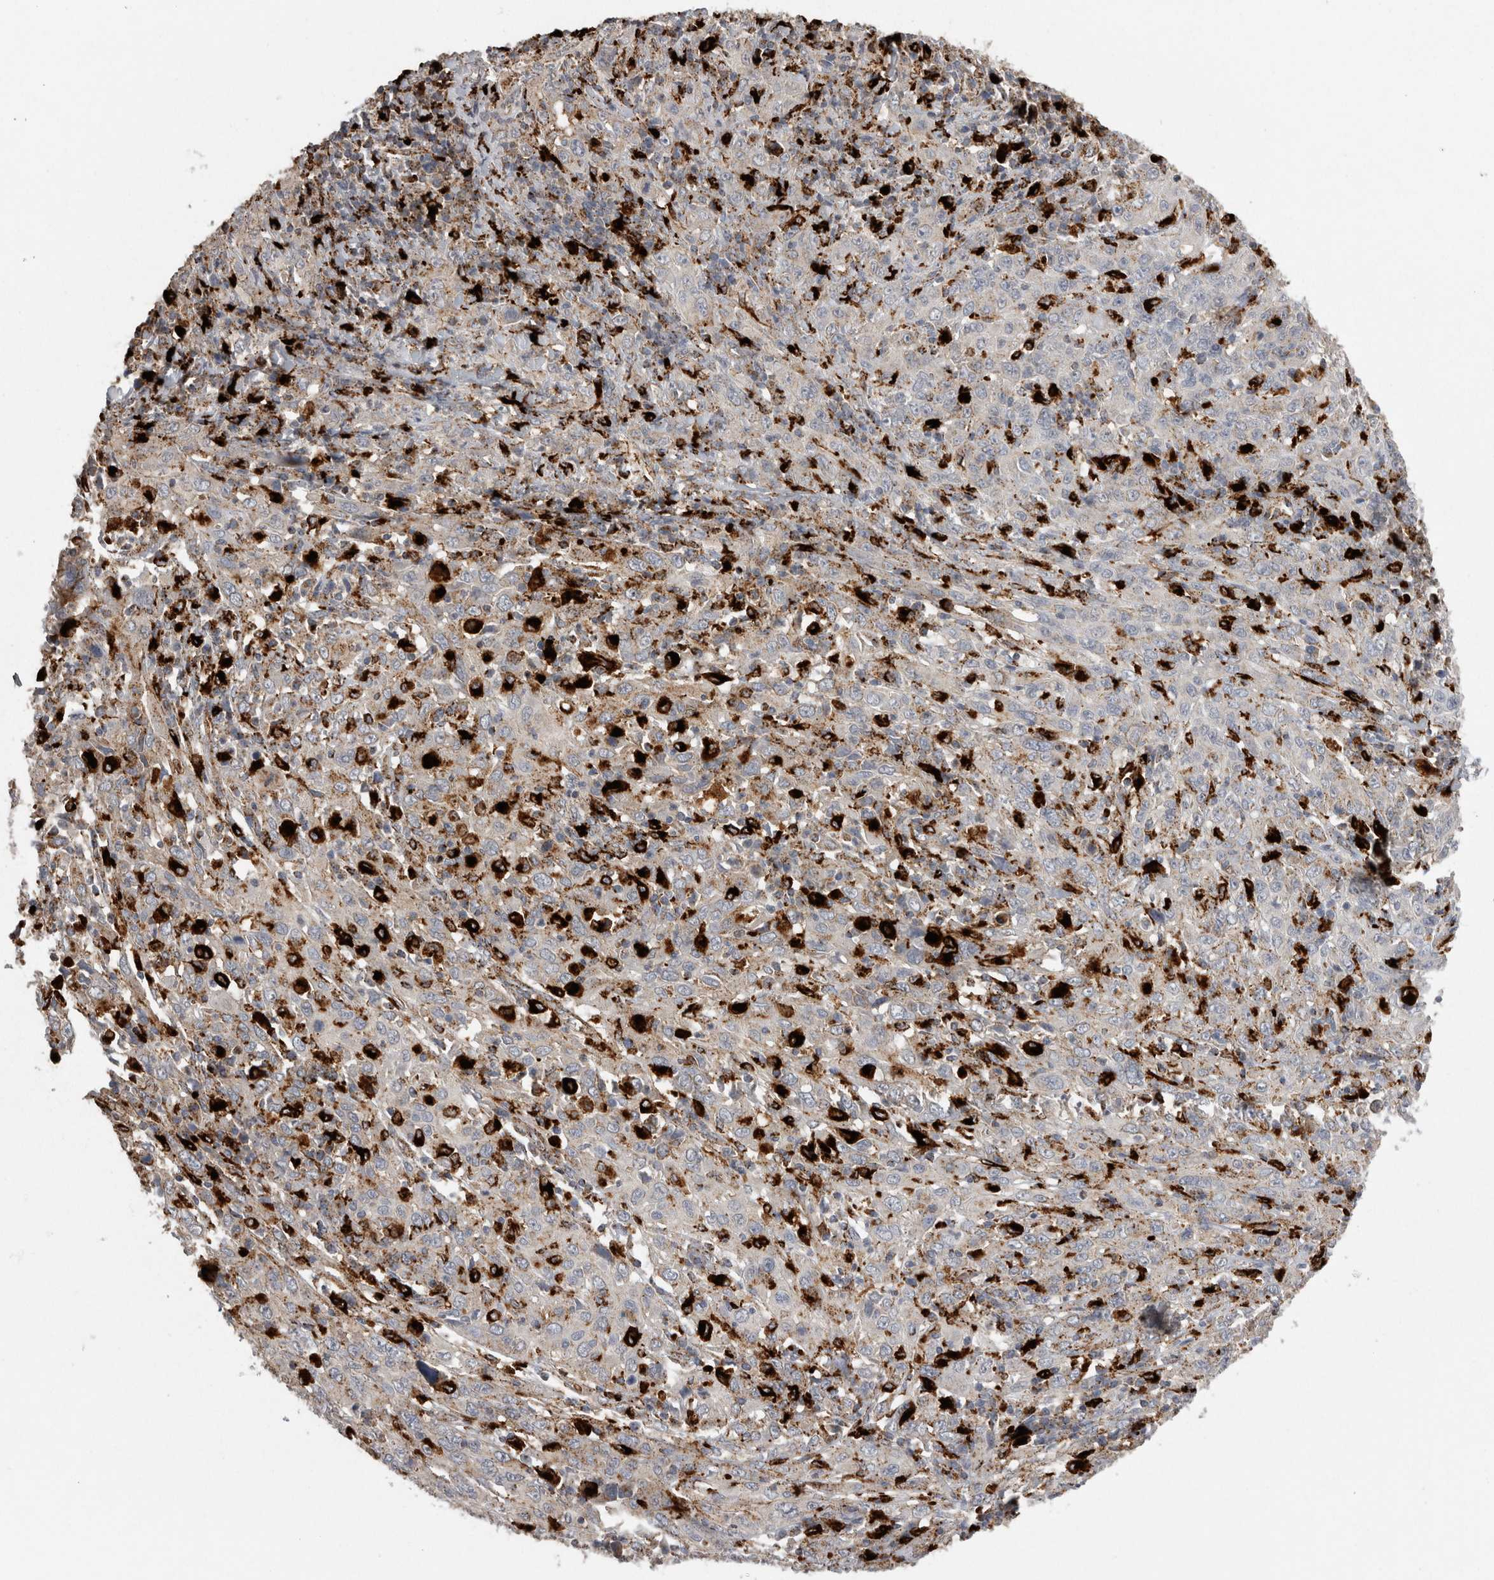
{"staining": {"intensity": "weak", "quantity": "<25%", "location": "cytoplasmic/membranous"}, "tissue": "cervical cancer", "cell_type": "Tumor cells", "image_type": "cancer", "snomed": [{"axis": "morphology", "description": "Squamous cell carcinoma, NOS"}, {"axis": "topography", "description": "Cervix"}], "caption": "DAB immunohistochemical staining of cervical cancer exhibits no significant staining in tumor cells.", "gene": "CTSZ", "patient": {"sex": "female", "age": 46}}